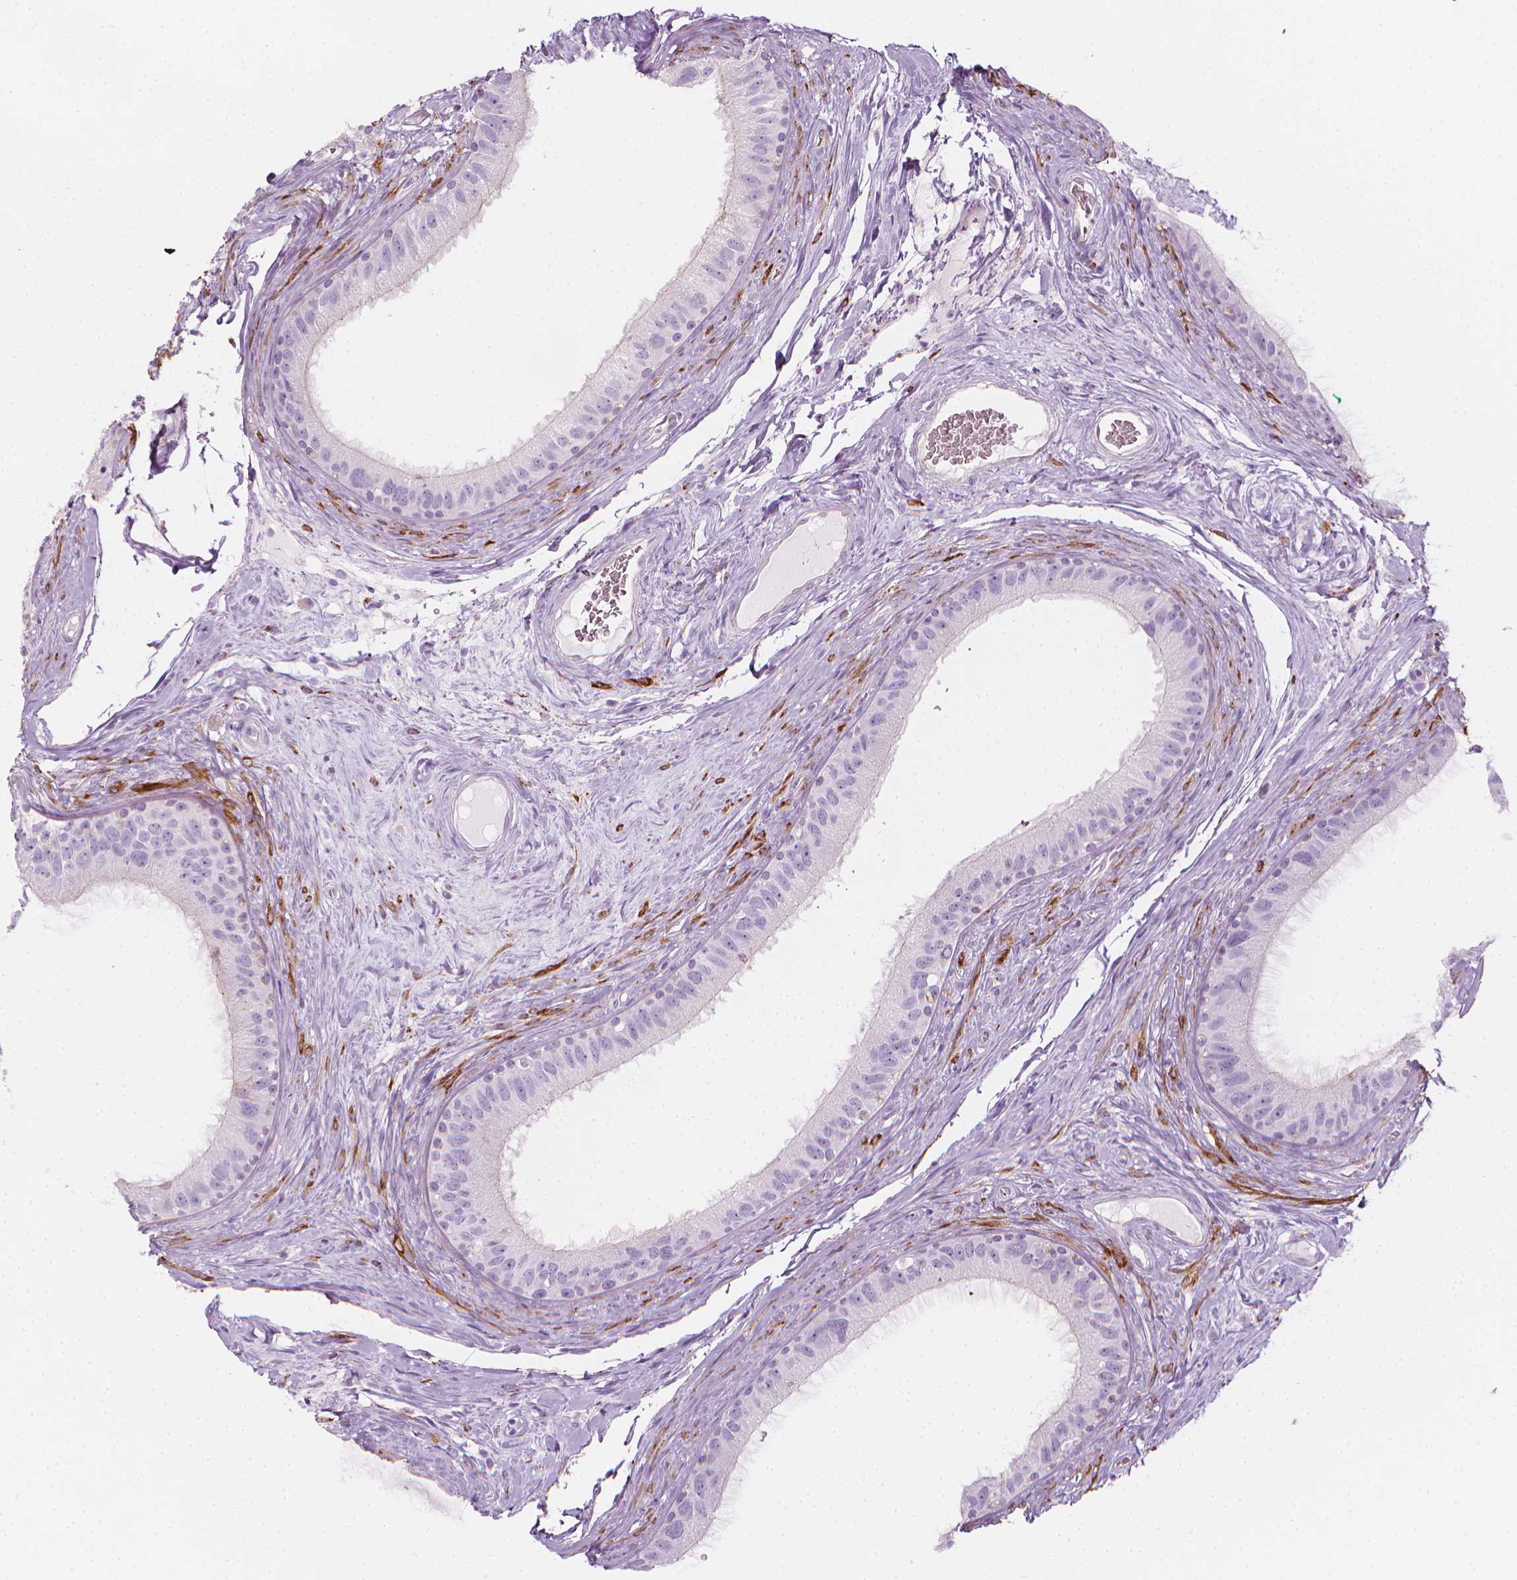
{"staining": {"intensity": "negative", "quantity": "none", "location": "none"}, "tissue": "epididymis", "cell_type": "Glandular cells", "image_type": "normal", "snomed": [{"axis": "morphology", "description": "Normal tissue, NOS"}, {"axis": "topography", "description": "Epididymis"}], "caption": "A micrograph of epididymis stained for a protein reveals no brown staining in glandular cells.", "gene": "CES1", "patient": {"sex": "male", "age": 59}}